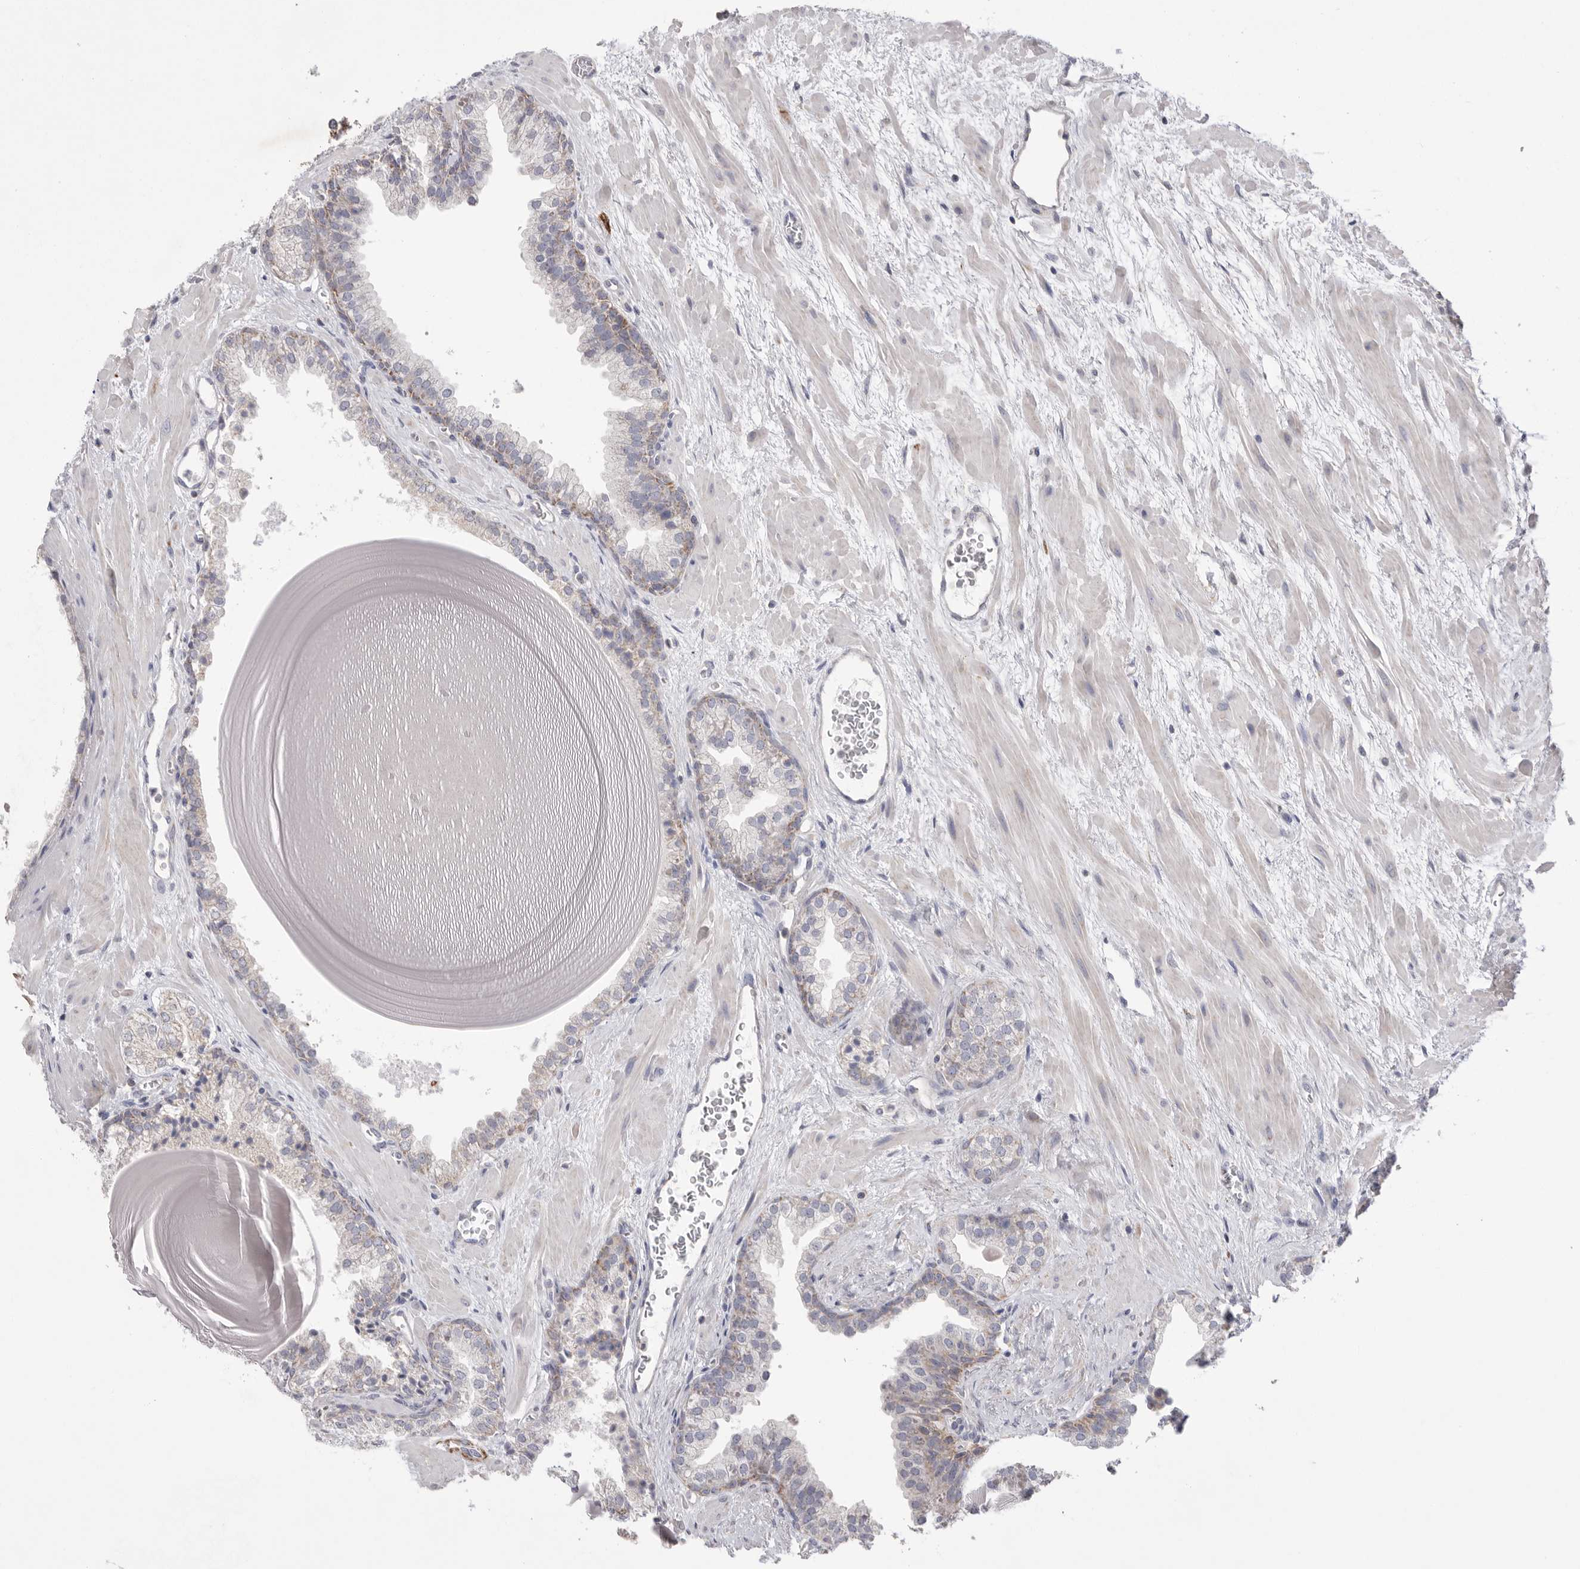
{"staining": {"intensity": "weak", "quantity": "25%-75%", "location": "cytoplasmic/membranous"}, "tissue": "prostate", "cell_type": "Glandular cells", "image_type": "normal", "snomed": [{"axis": "morphology", "description": "Normal tissue, NOS"}, {"axis": "topography", "description": "Prostate"}], "caption": "Weak cytoplasmic/membranous expression for a protein is seen in approximately 25%-75% of glandular cells of normal prostate using IHC.", "gene": "VDAC3", "patient": {"sex": "male", "age": 48}}